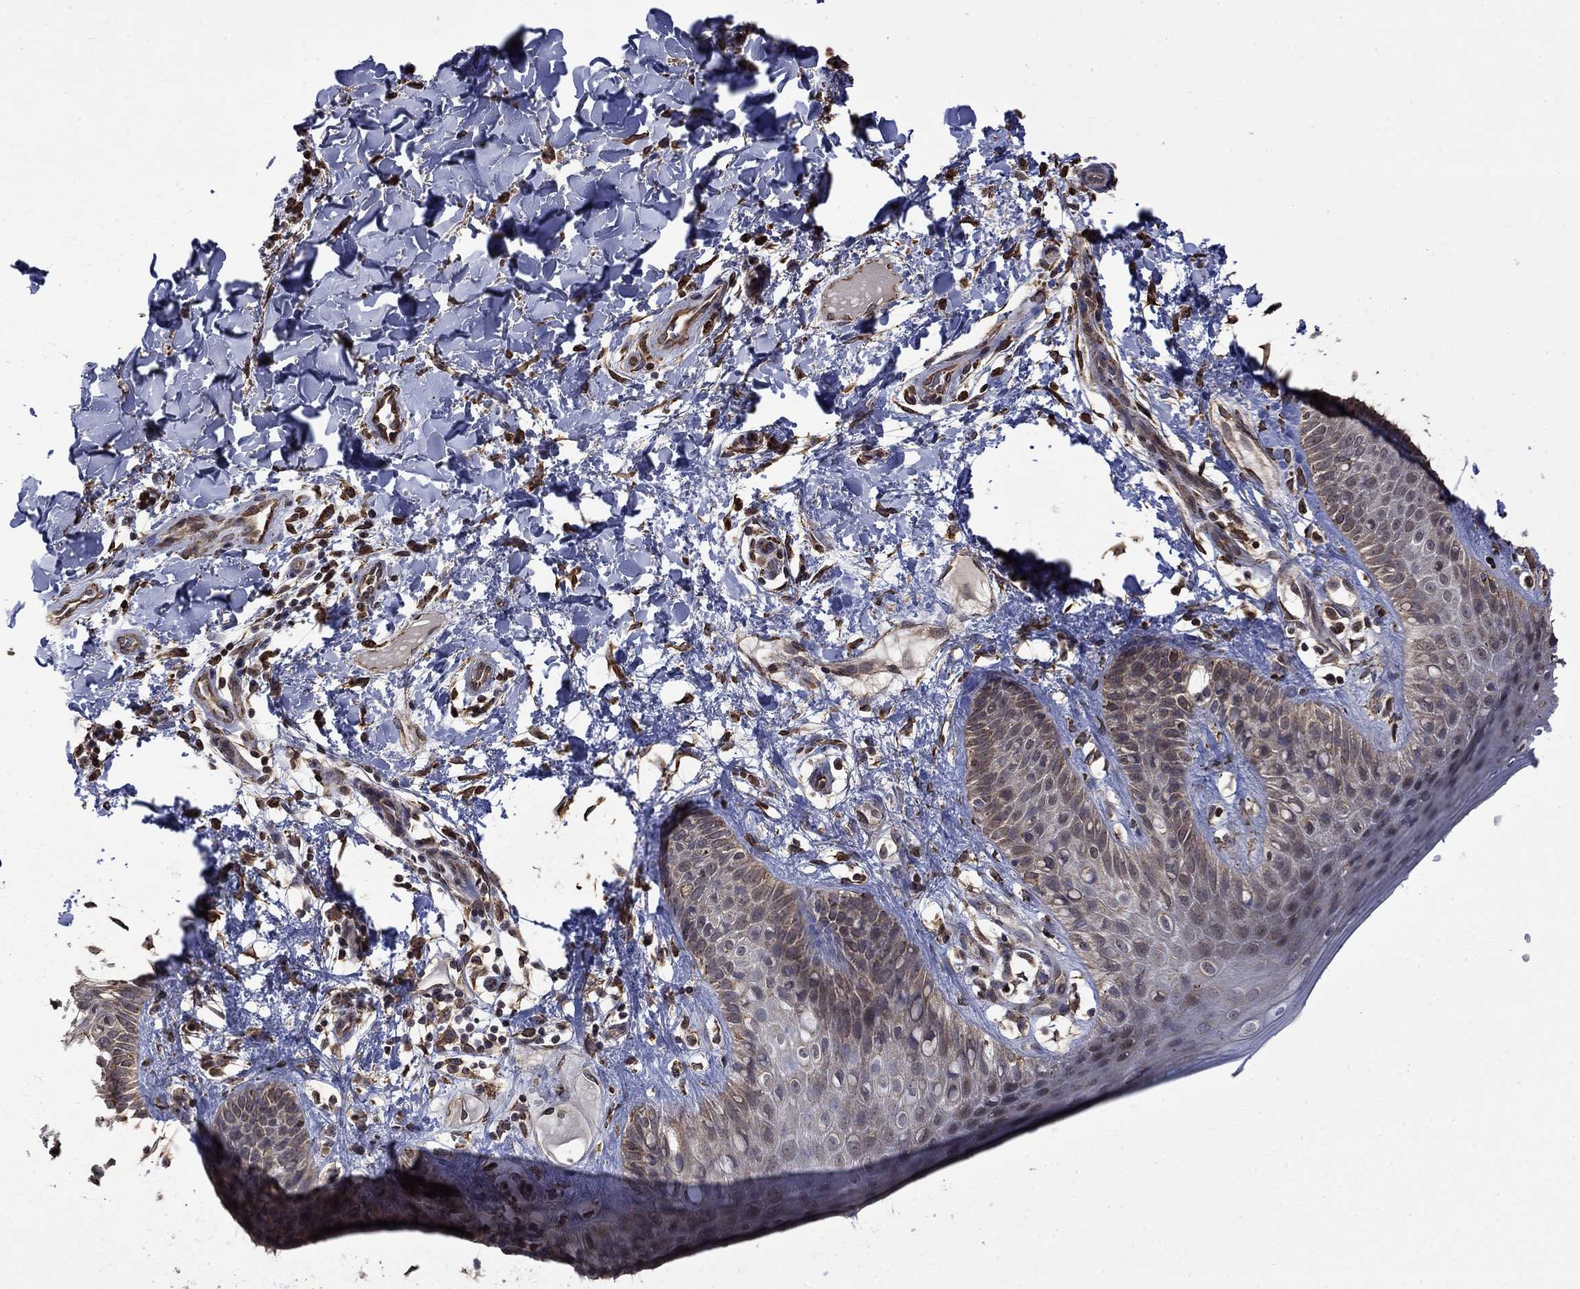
{"staining": {"intensity": "negative", "quantity": "none", "location": "none"}, "tissue": "skin", "cell_type": "Epidermal cells", "image_type": "normal", "snomed": [{"axis": "morphology", "description": "Normal tissue, NOS"}, {"axis": "topography", "description": "Anal"}], "caption": "High power microscopy image of an immunohistochemistry photomicrograph of unremarkable skin, revealing no significant positivity in epidermal cells. Nuclei are stained in blue.", "gene": "ESRRA", "patient": {"sex": "male", "age": 36}}